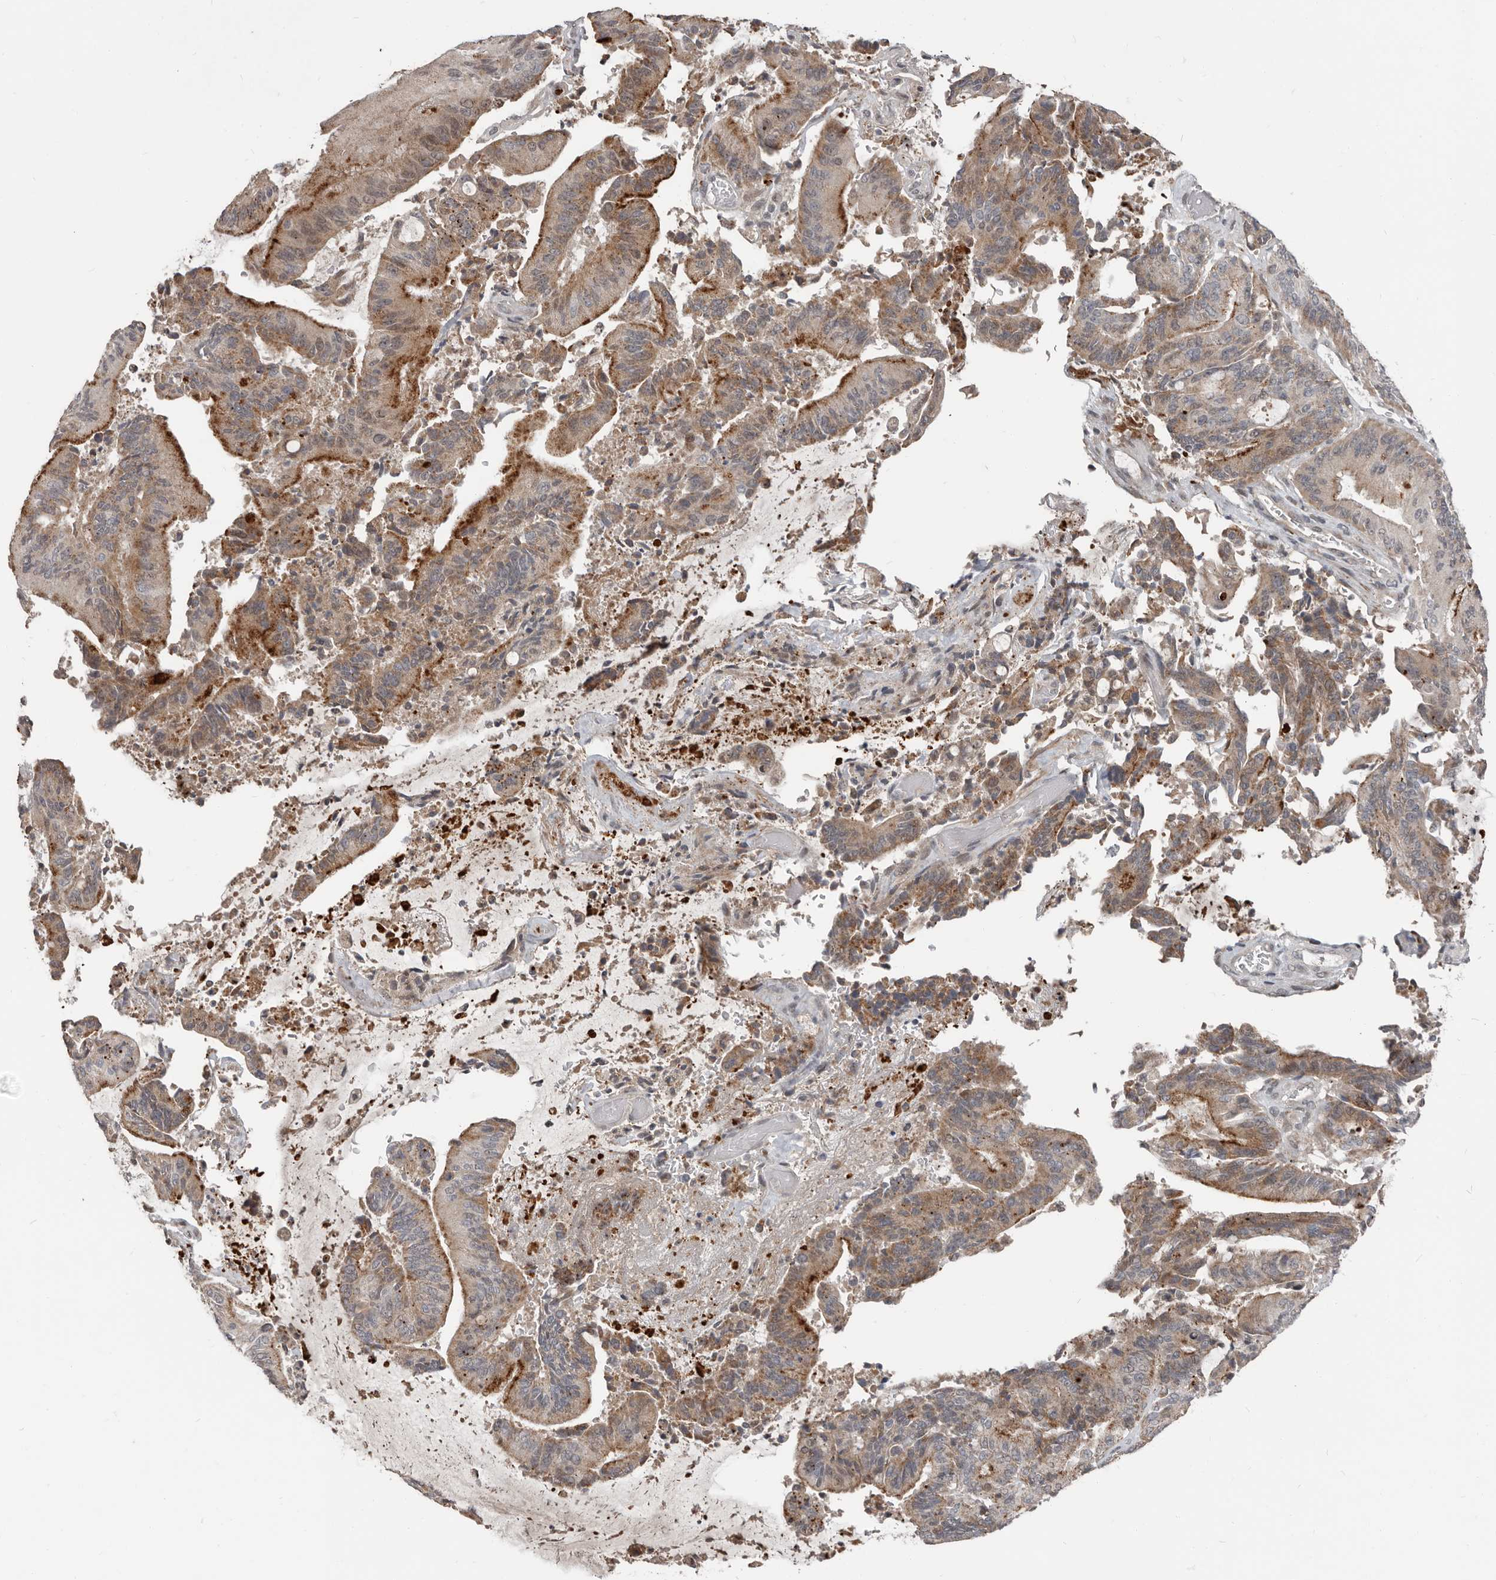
{"staining": {"intensity": "strong", "quantity": "25%-75%", "location": "cytoplasmic/membranous"}, "tissue": "liver cancer", "cell_type": "Tumor cells", "image_type": "cancer", "snomed": [{"axis": "morphology", "description": "Normal tissue, NOS"}, {"axis": "morphology", "description": "Cholangiocarcinoma"}, {"axis": "topography", "description": "Liver"}, {"axis": "topography", "description": "Peripheral nerve tissue"}], "caption": "Immunohistochemical staining of human liver cancer demonstrates high levels of strong cytoplasmic/membranous staining in about 25%-75% of tumor cells.", "gene": "APOL6", "patient": {"sex": "female", "age": 73}}